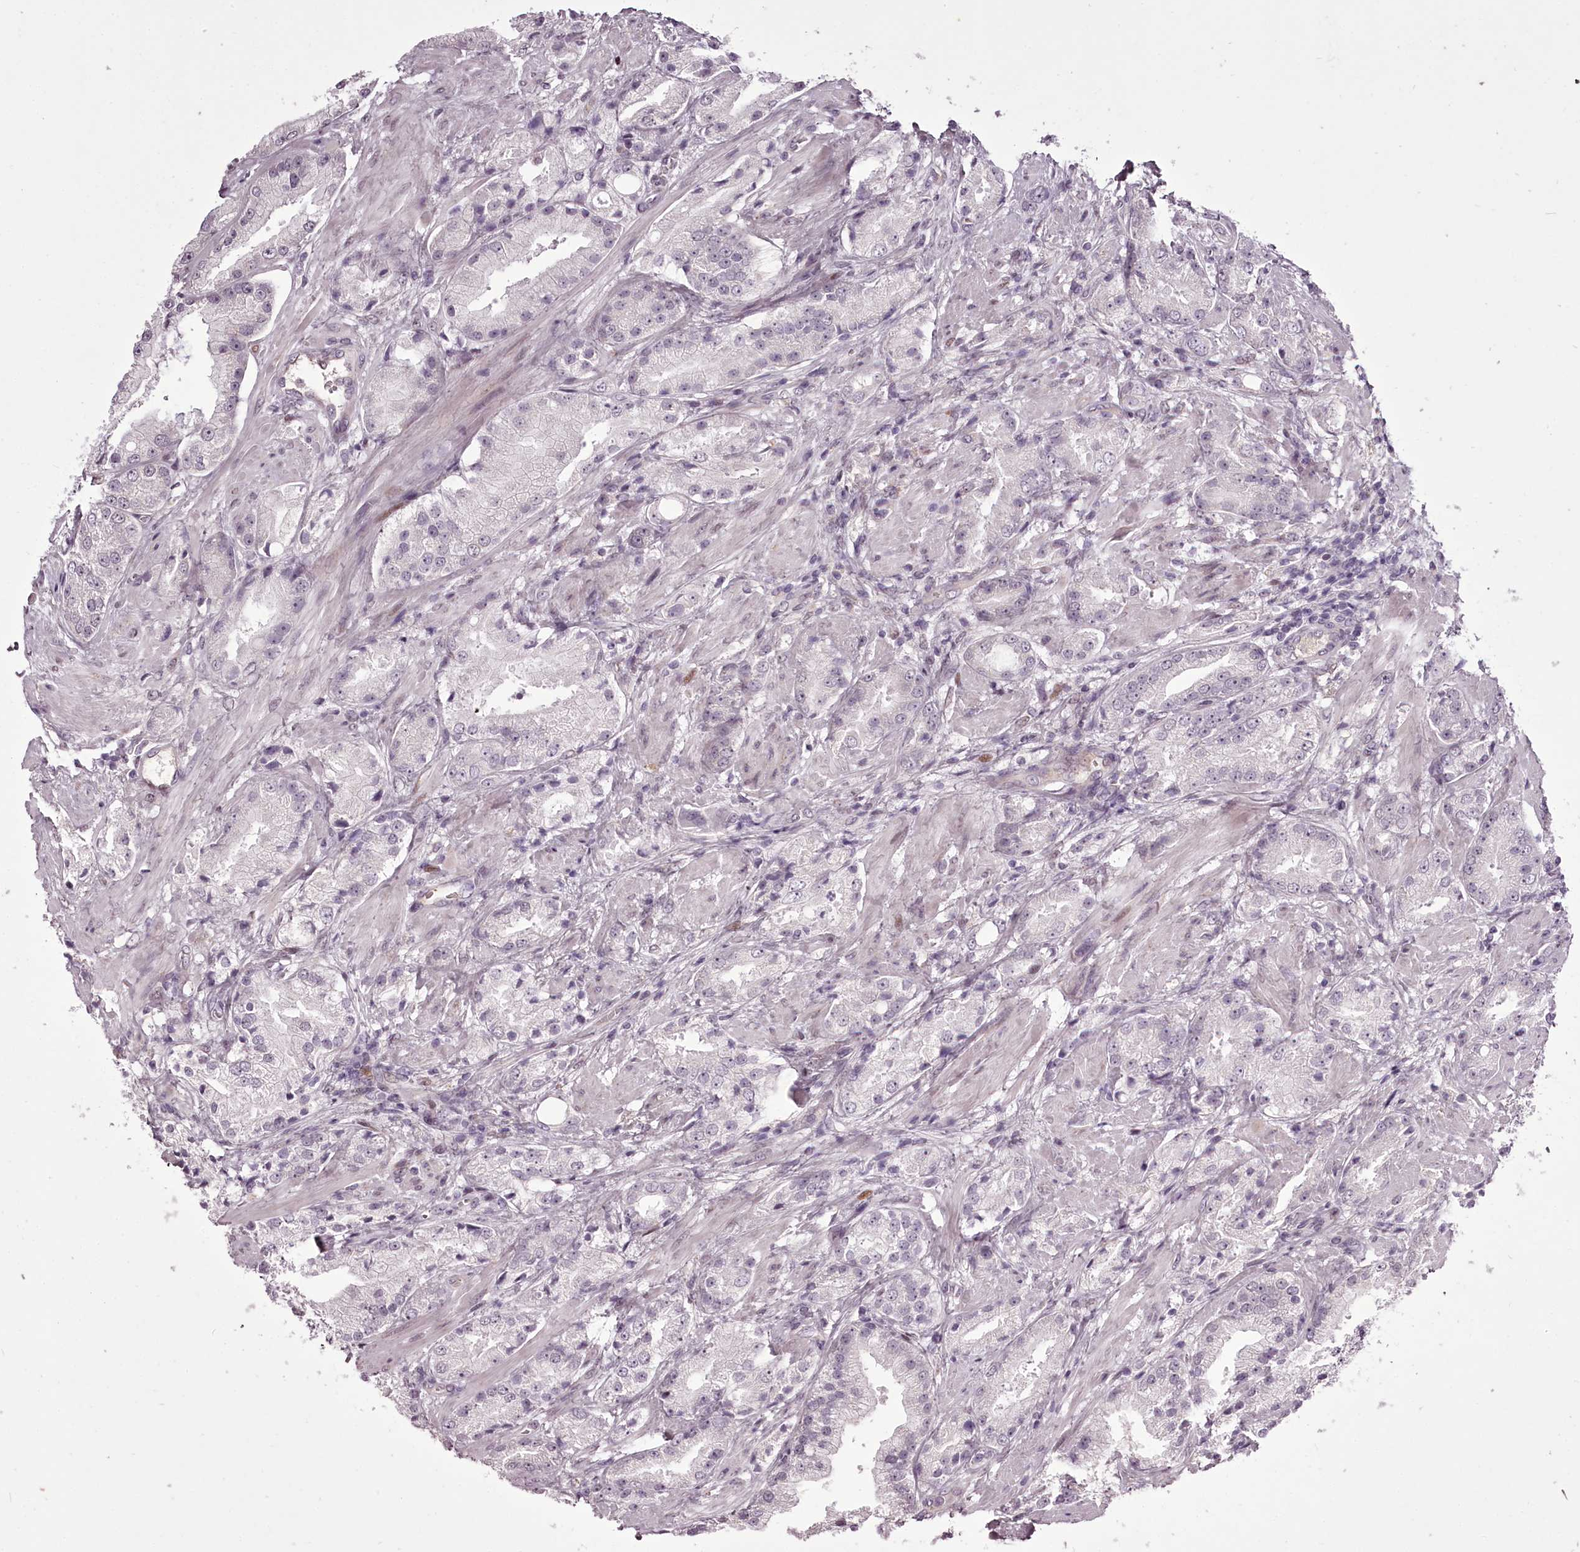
{"staining": {"intensity": "negative", "quantity": "none", "location": "none"}, "tissue": "prostate cancer", "cell_type": "Tumor cells", "image_type": "cancer", "snomed": [{"axis": "morphology", "description": "Adenocarcinoma, Low grade"}, {"axis": "topography", "description": "Prostate"}], "caption": "DAB immunohistochemical staining of low-grade adenocarcinoma (prostate) displays no significant positivity in tumor cells. (Stains: DAB immunohistochemistry (IHC) with hematoxylin counter stain, Microscopy: brightfield microscopy at high magnification).", "gene": "C1orf56", "patient": {"sex": "male", "age": 67}}